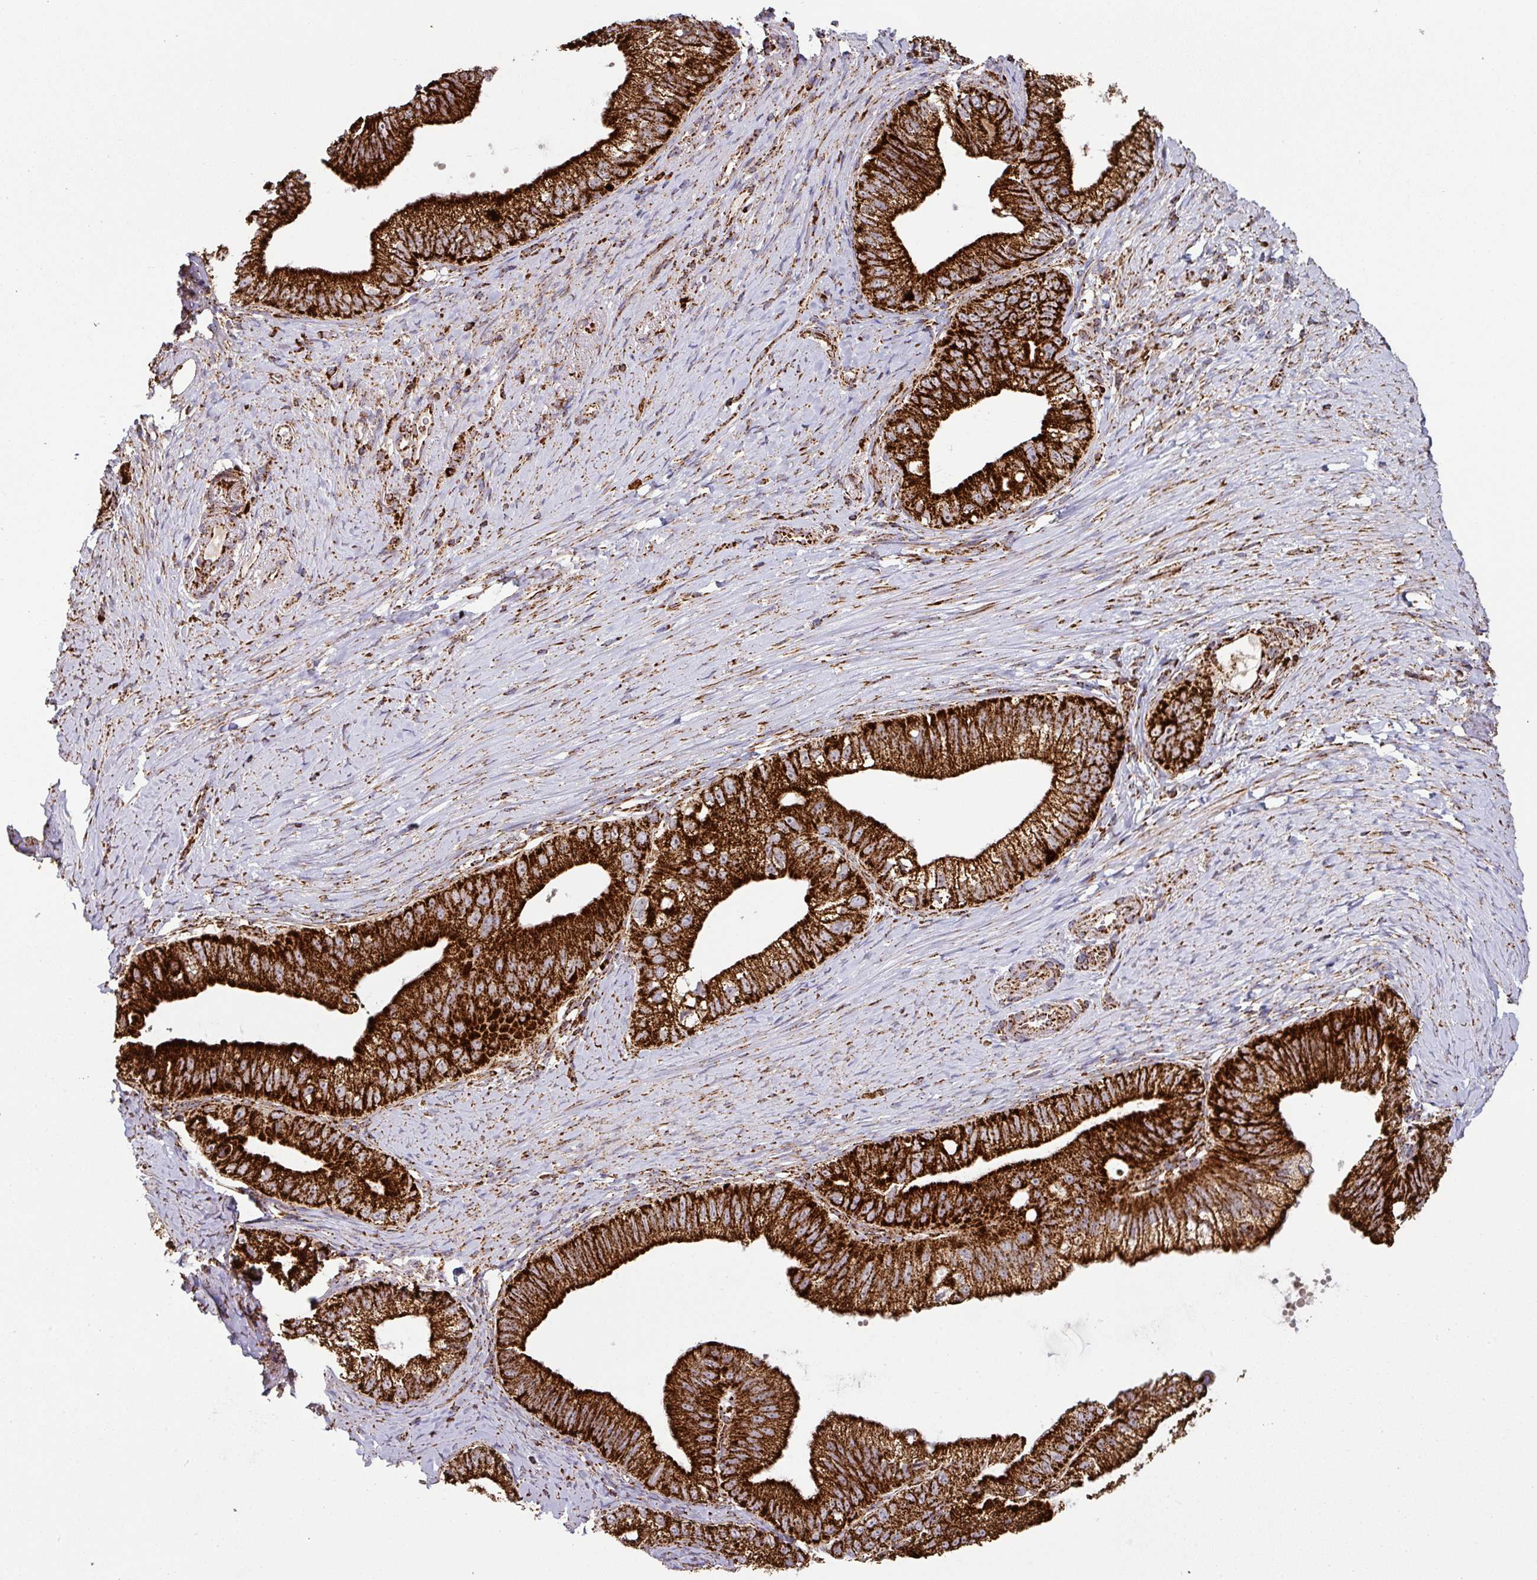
{"staining": {"intensity": "strong", "quantity": ">75%", "location": "cytoplasmic/membranous"}, "tissue": "pancreatic cancer", "cell_type": "Tumor cells", "image_type": "cancer", "snomed": [{"axis": "morphology", "description": "Adenocarcinoma, NOS"}, {"axis": "topography", "description": "Pancreas"}], "caption": "The photomicrograph displays staining of pancreatic cancer, revealing strong cytoplasmic/membranous protein expression (brown color) within tumor cells.", "gene": "TRAP1", "patient": {"sex": "male", "age": 70}}